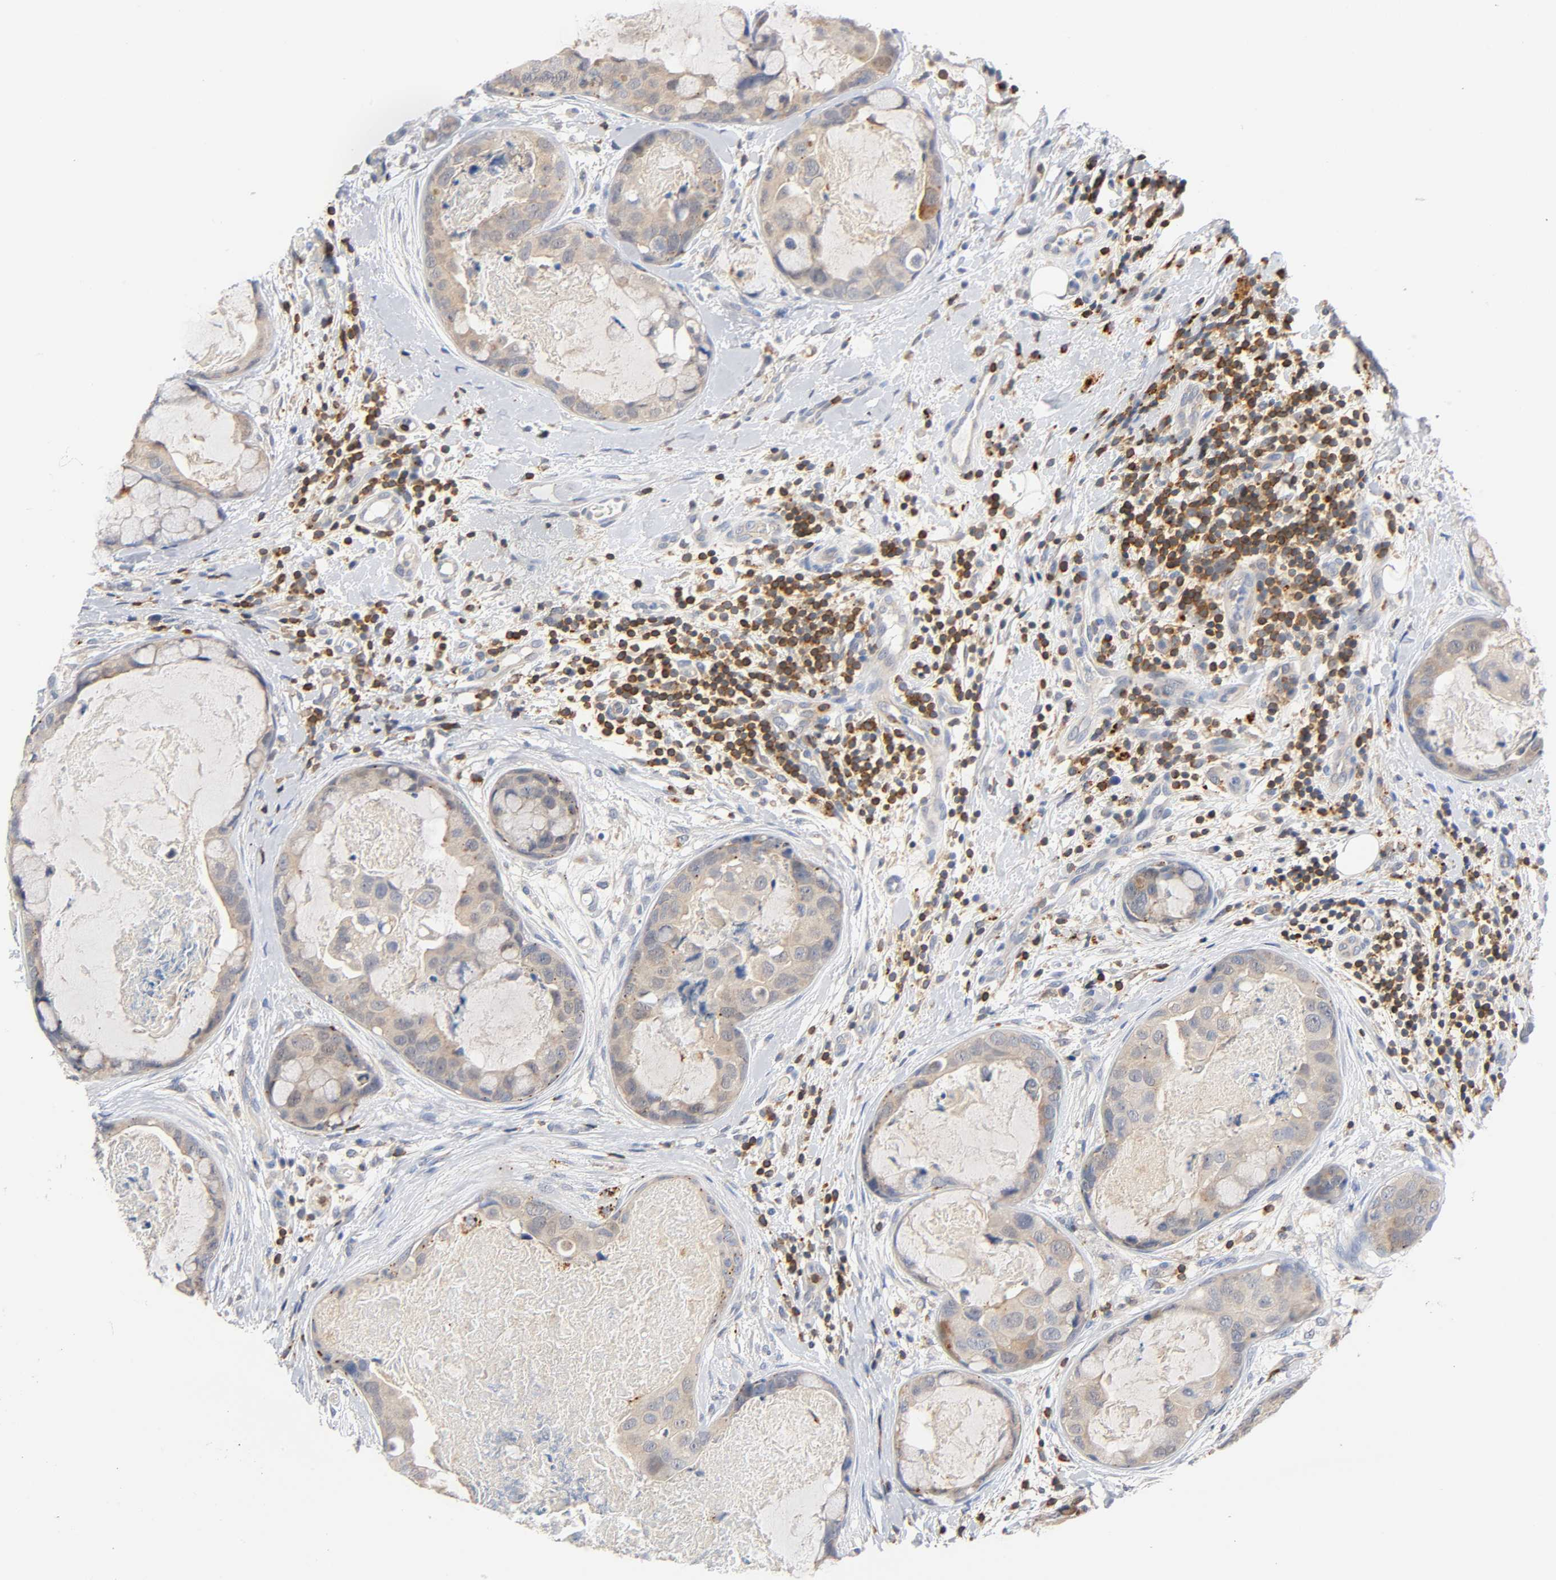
{"staining": {"intensity": "weak", "quantity": ">75%", "location": "cytoplasmic/membranous"}, "tissue": "breast cancer", "cell_type": "Tumor cells", "image_type": "cancer", "snomed": [{"axis": "morphology", "description": "Duct carcinoma"}, {"axis": "topography", "description": "Breast"}], "caption": "High-magnification brightfield microscopy of breast cancer (intraductal carcinoma) stained with DAB (3,3'-diaminobenzidine) (brown) and counterstained with hematoxylin (blue). tumor cells exhibit weak cytoplasmic/membranous expression is present in approximately>75% of cells.", "gene": "UCKL1", "patient": {"sex": "female", "age": 40}}